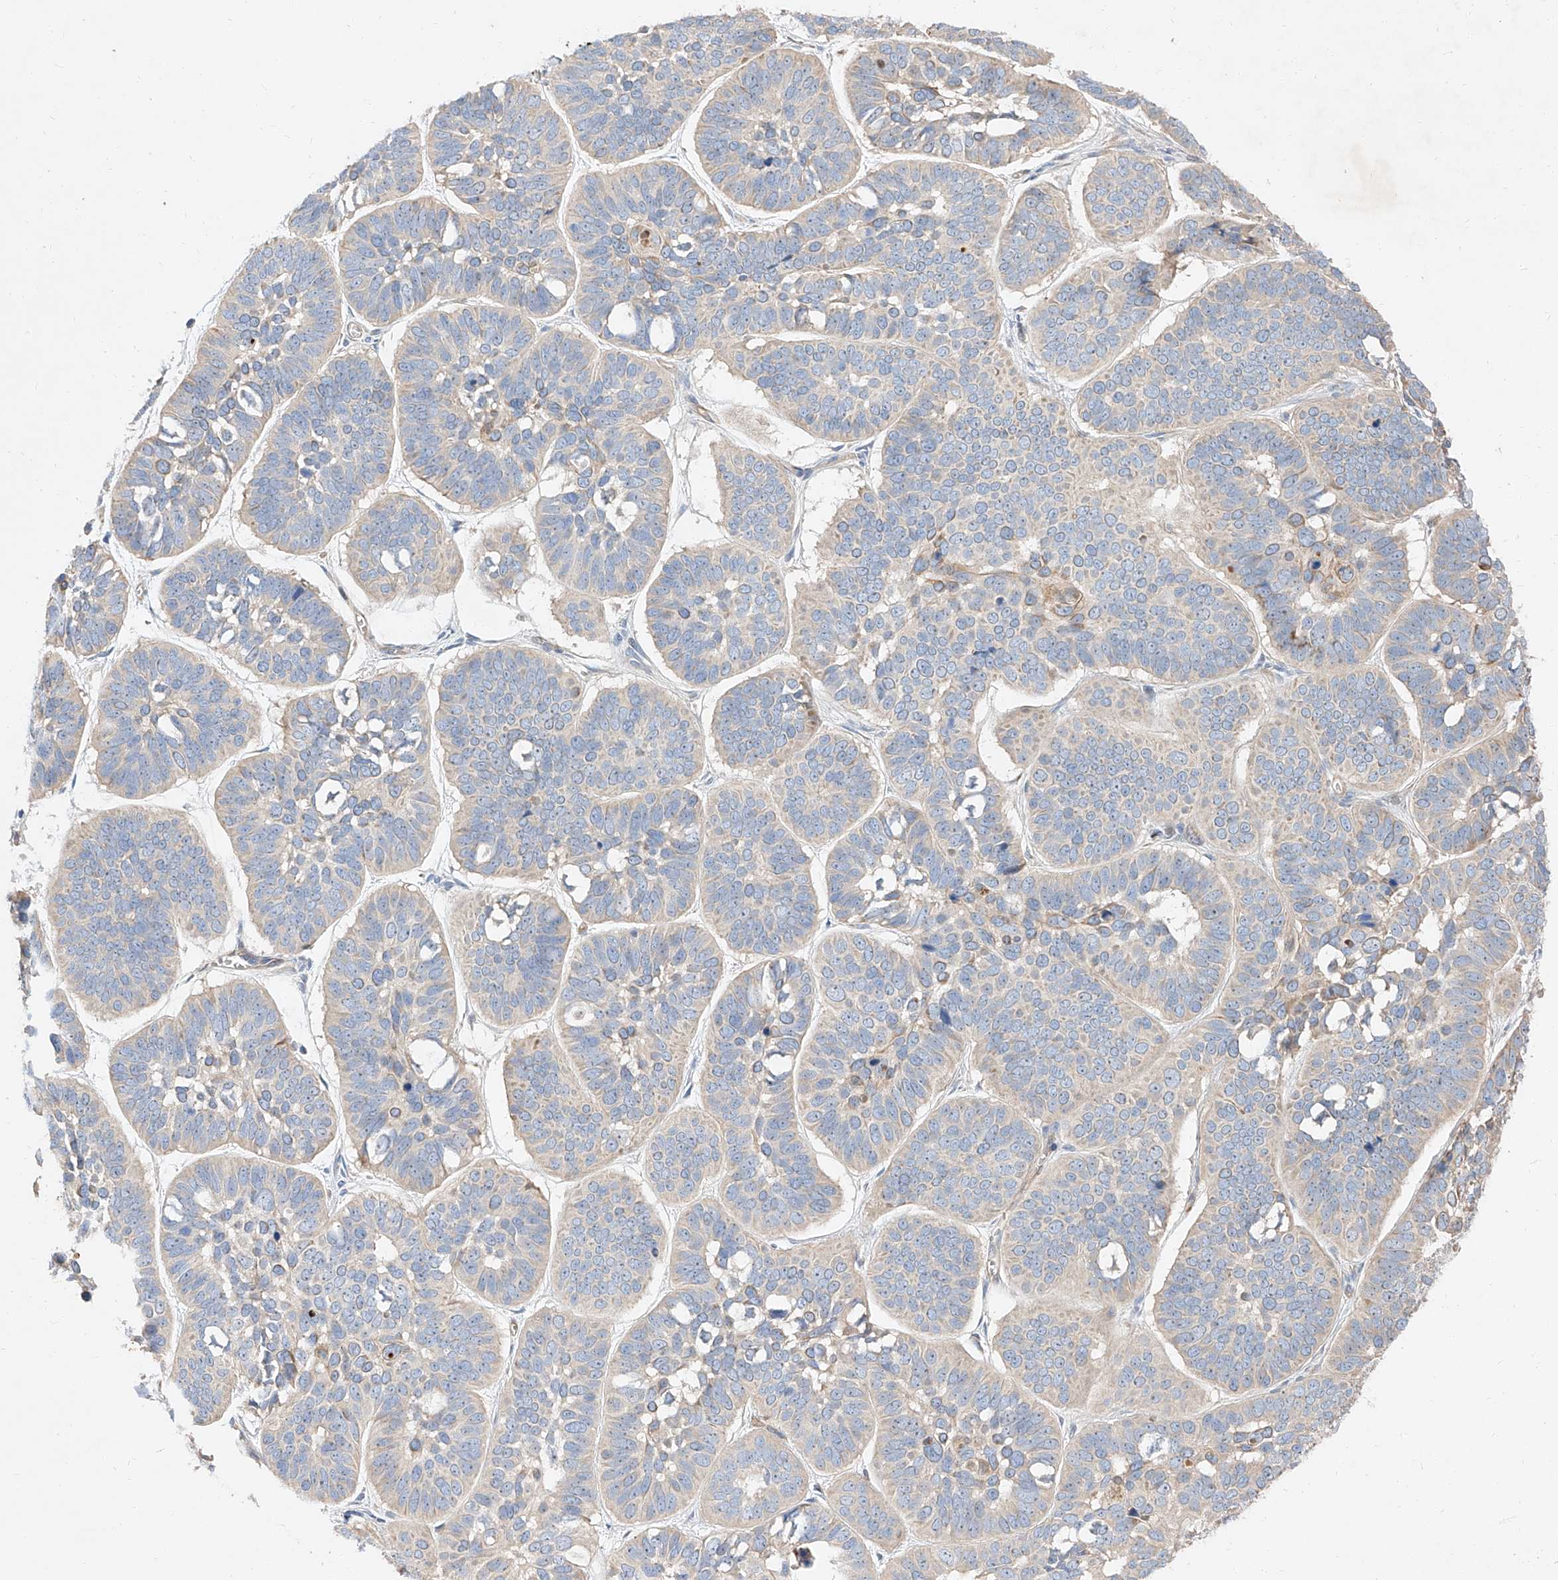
{"staining": {"intensity": "negative", "quantity": "none", "location": "none"}, "tissue": "skin cancer", "cell_type": "Tumor cells", "image_type": "cancer", "snomed": [{"axis": "morphology", "description": "Basal cell carcinoma"}, {"axis": "topography", "description": "Skin"}], "caption": "IHC of human skin cancer reveals no expression in tumor cells.", "gene": "DIRAS3", "patient": {"sex": "male", "age": 62}}